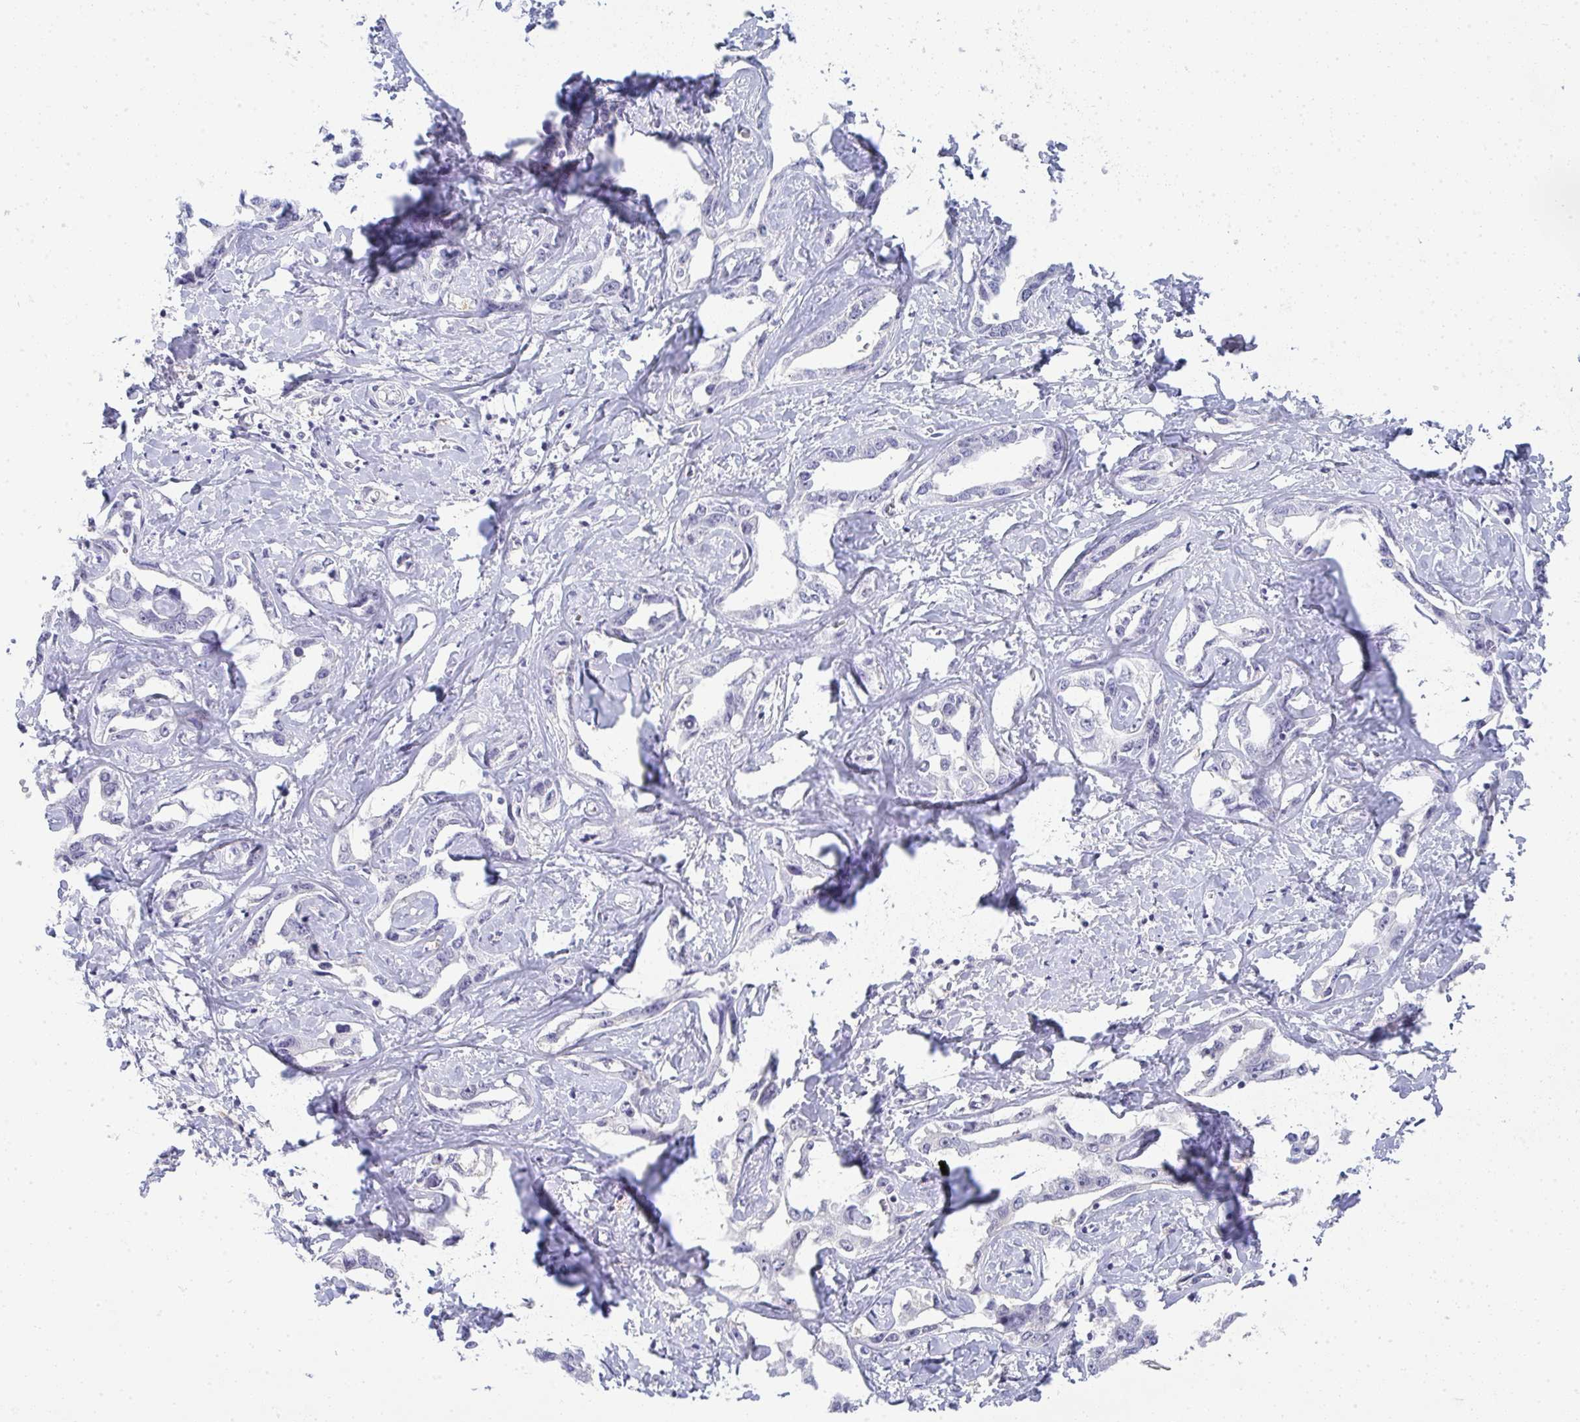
{"staining": {"intensity": "negative", "quantity": "none", "location": "none"}, "tissue": "liver cancer", "cell_type": "Tumor cells", "image_type": "cancer", "snomed": [{"axis": "morphology", "description": "Cholangiocarcinoma"}, {"axis": "topography", "description": "Liver"}], "caption": "An image of human liver cancer is negative for staining in tumor cells.", "gene": "TMEM82", "patient": {"sex": "male", "age": 59}}